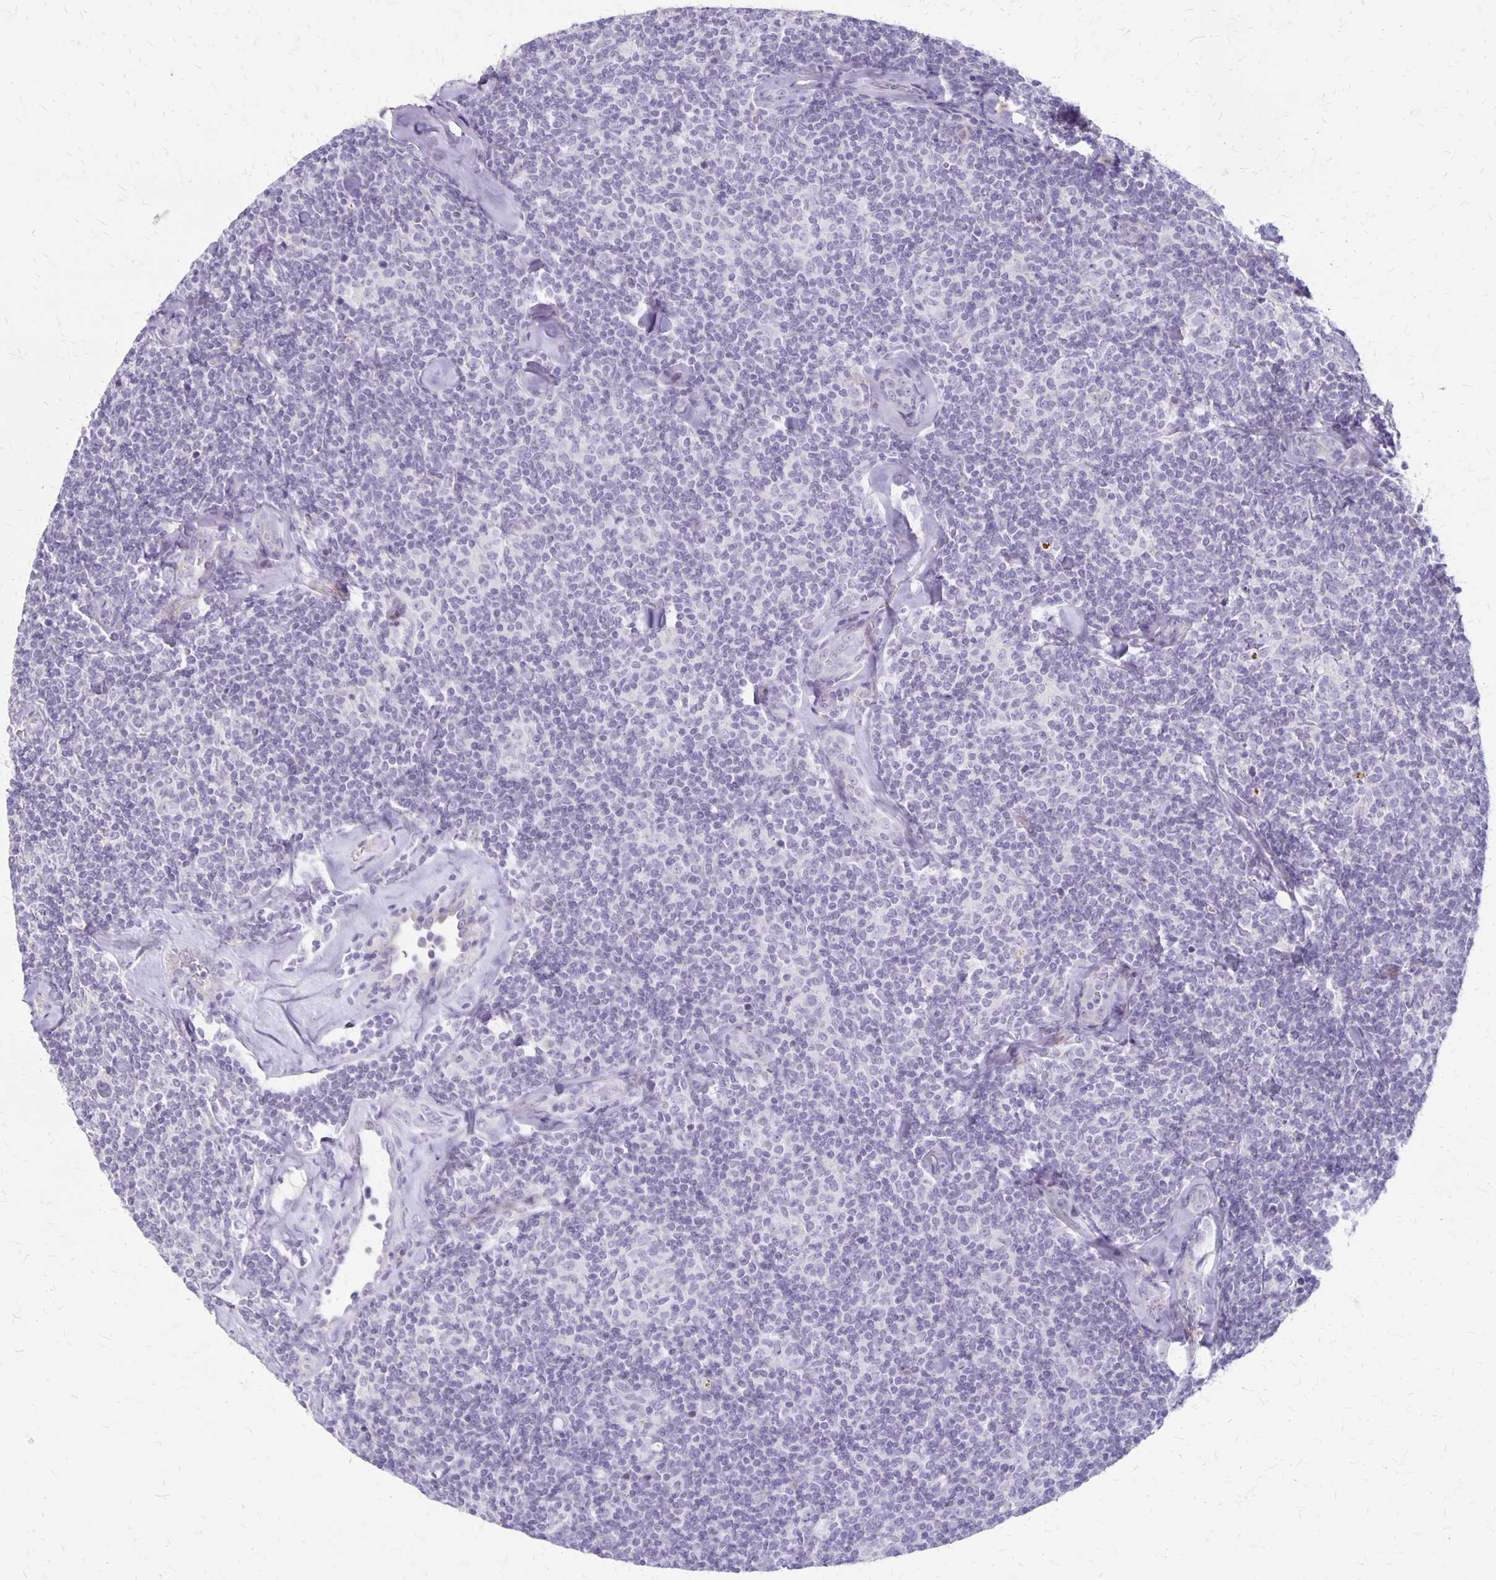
{"staining": {"intensity": "negative", "quantity": "none", "location": "none"}, "tissue": "lymphoma", "cell_type": "Tumor cells", "image_type": "cancer", "snomed": [{"axis": "morphology", "description": "Malignant lymphoma, non-Hodgkin's type, Low grade"}, {"axis": "topography", "description": "Lymph node"}], "caption": "High power microscopy micrograph of an IHC micrograph of malignant lymphoma, non-Hodgkin's type (low-grade), revealing no significant staining in tumor cells.", "gene": "HOMER1", "patient": {"sex": "female", "age": 56}}